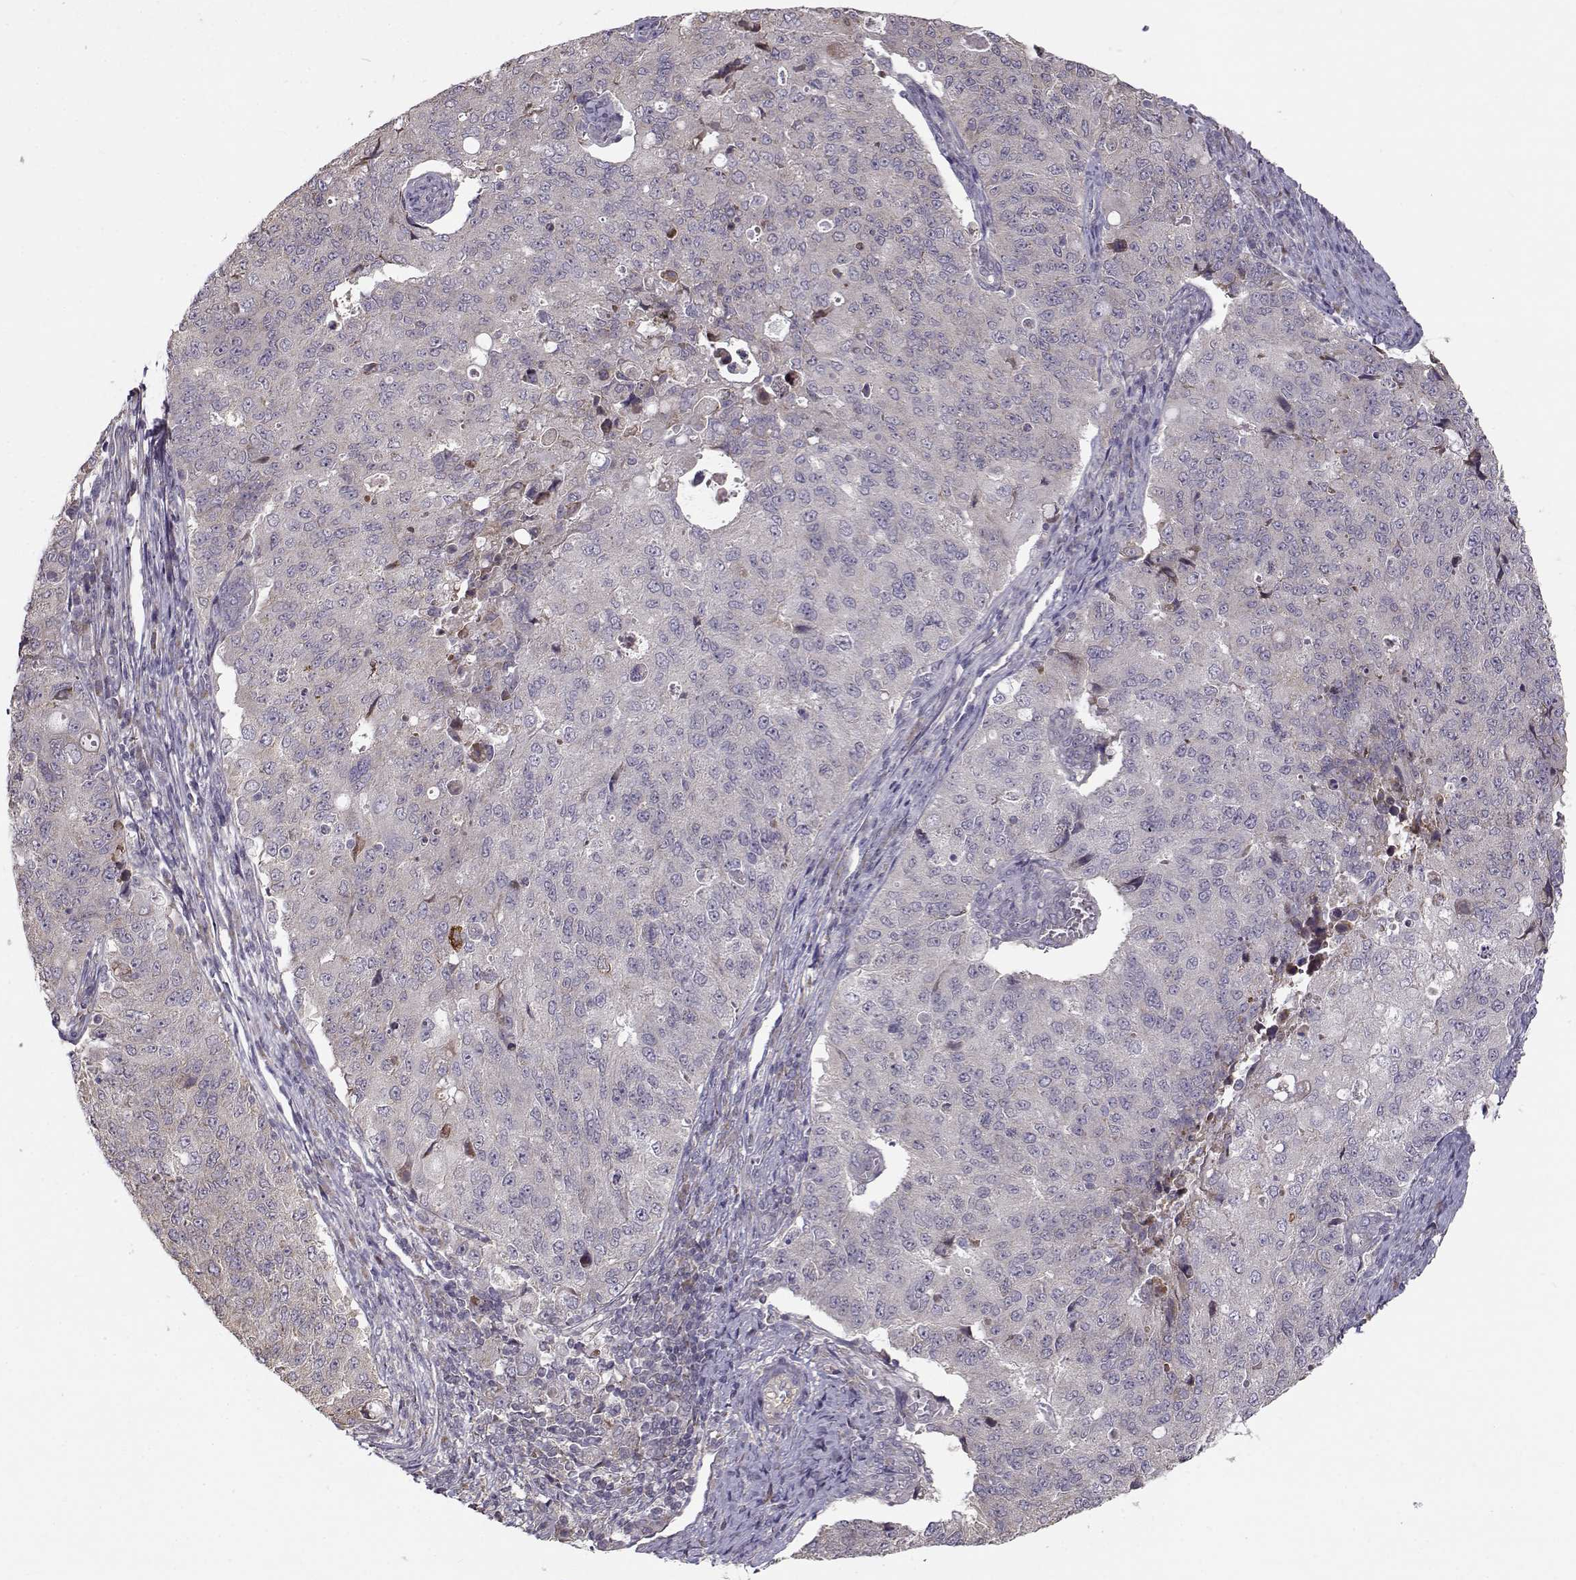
{"staining": {"intensity": "negative", "quantity": "none", "location": "none"}, "tissue": "endometrial cancer", "cell_type": "Tumor cells", "image_type": "cancer", "snomed": [{"axis": "morphology", "description": "Adenocarcinoma, NOS"}, {"axis": "topography", "description": "Endometrium"}], "caption": "An immunohistochemistry (IHC) histopathology image of endometrial cancer (adenocarcinoma) is shown. There is no staining in tumor cells of endometrial cancer (adenocarcinoma).", "gene": "ENTPD8", "patient": {"sex": "female", "age": 43}}